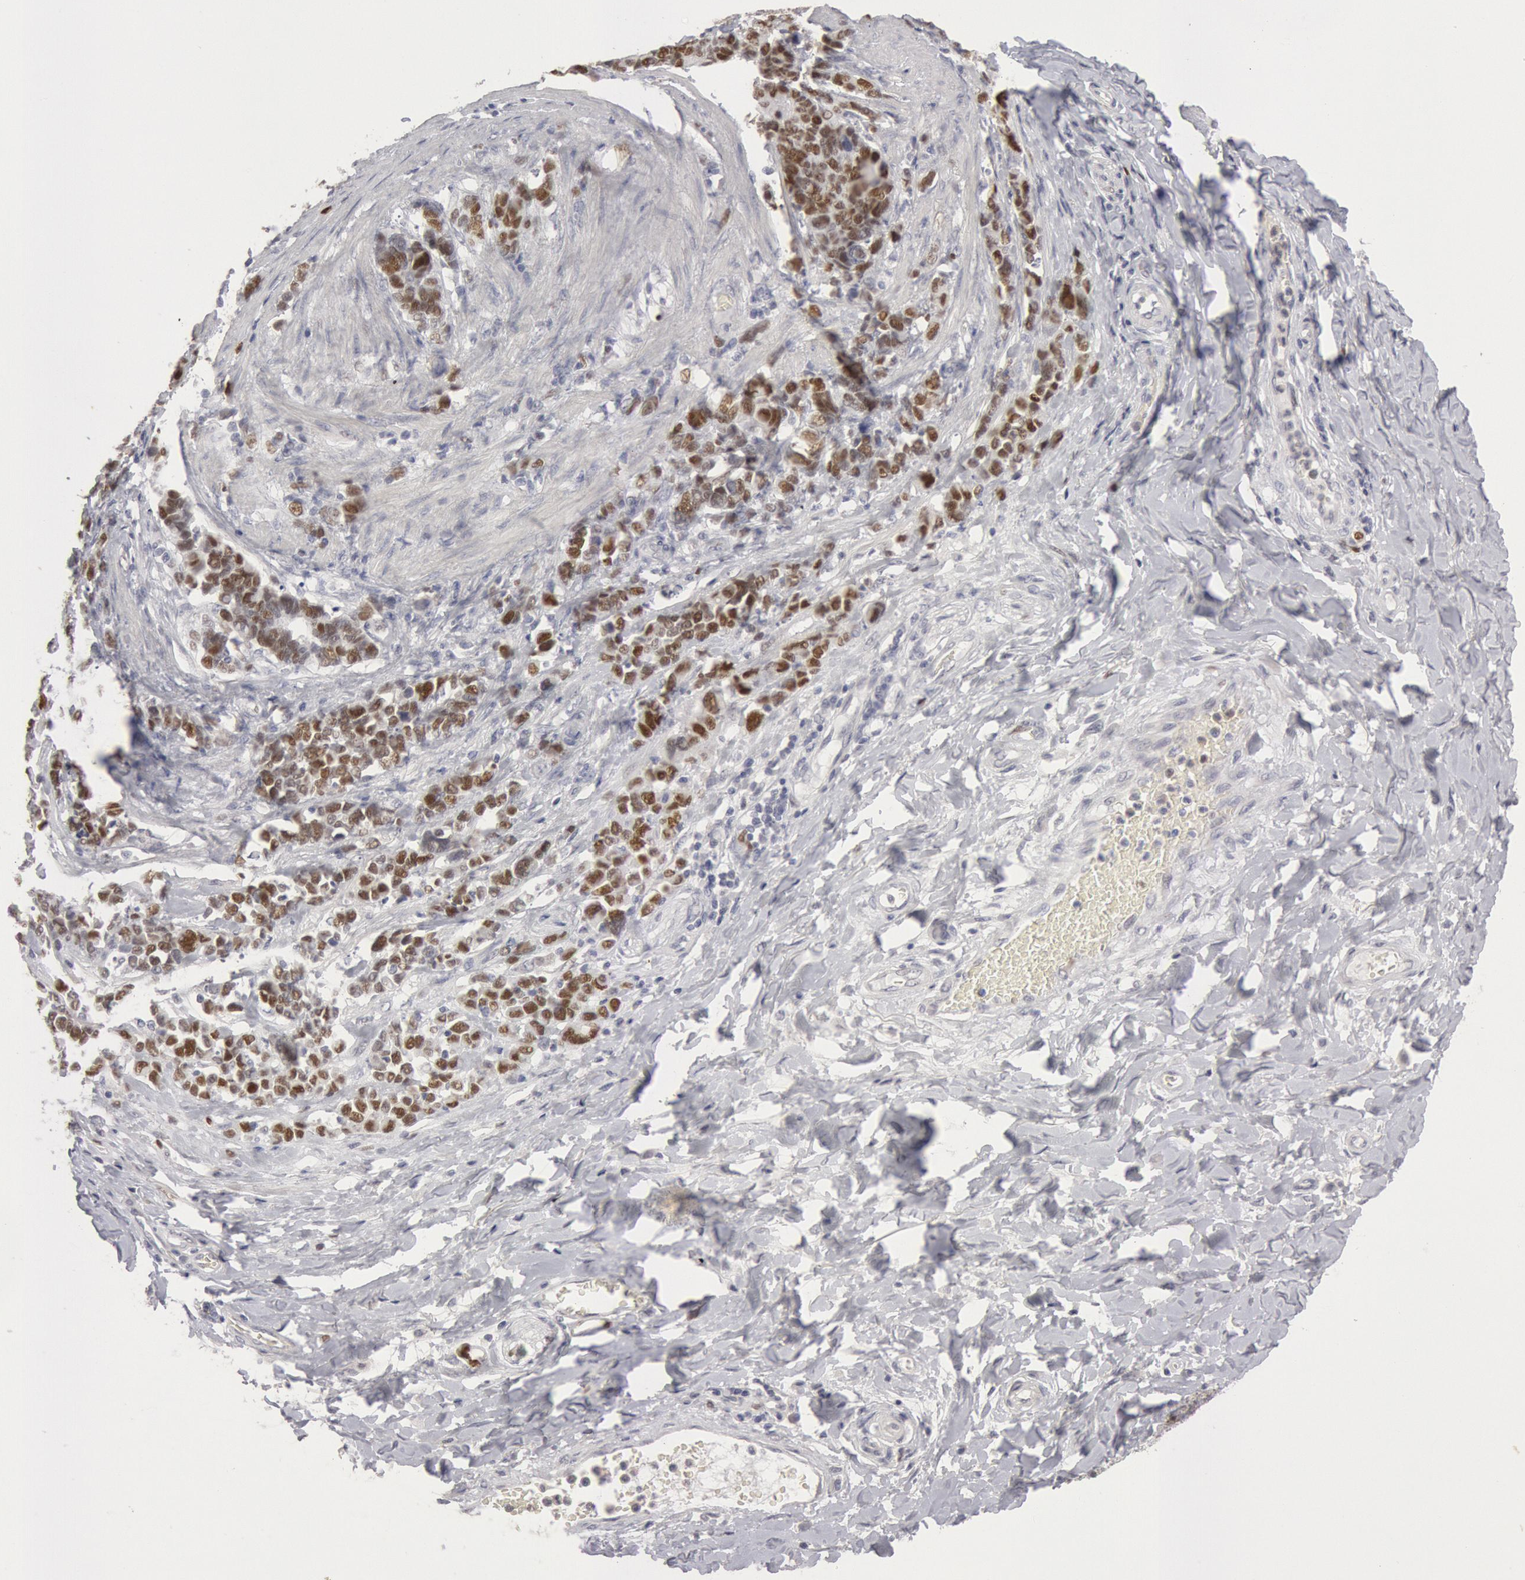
{"staining": {"intensity": "moderate", "quantity": "25%-75%", "location": "nuclear"}, "tissue": "stomach cancer", "cell_type": "Tumor cells", "image_type": "cancer", "snomed": [{"axis": "morphology", "description": "Adenocarcinoma, NOS"}, {"axis": "topography", "description": "Stomach, upper"}], "caption": "Immunohistochemical staining of stomach cancer (adenocarcinoma) reveals medium levels of moderate nuclear protein staining in about 25%-75% of tumor cells.", "gene": "WDHD1", "patient": {"sex": "male", "age": 71}}